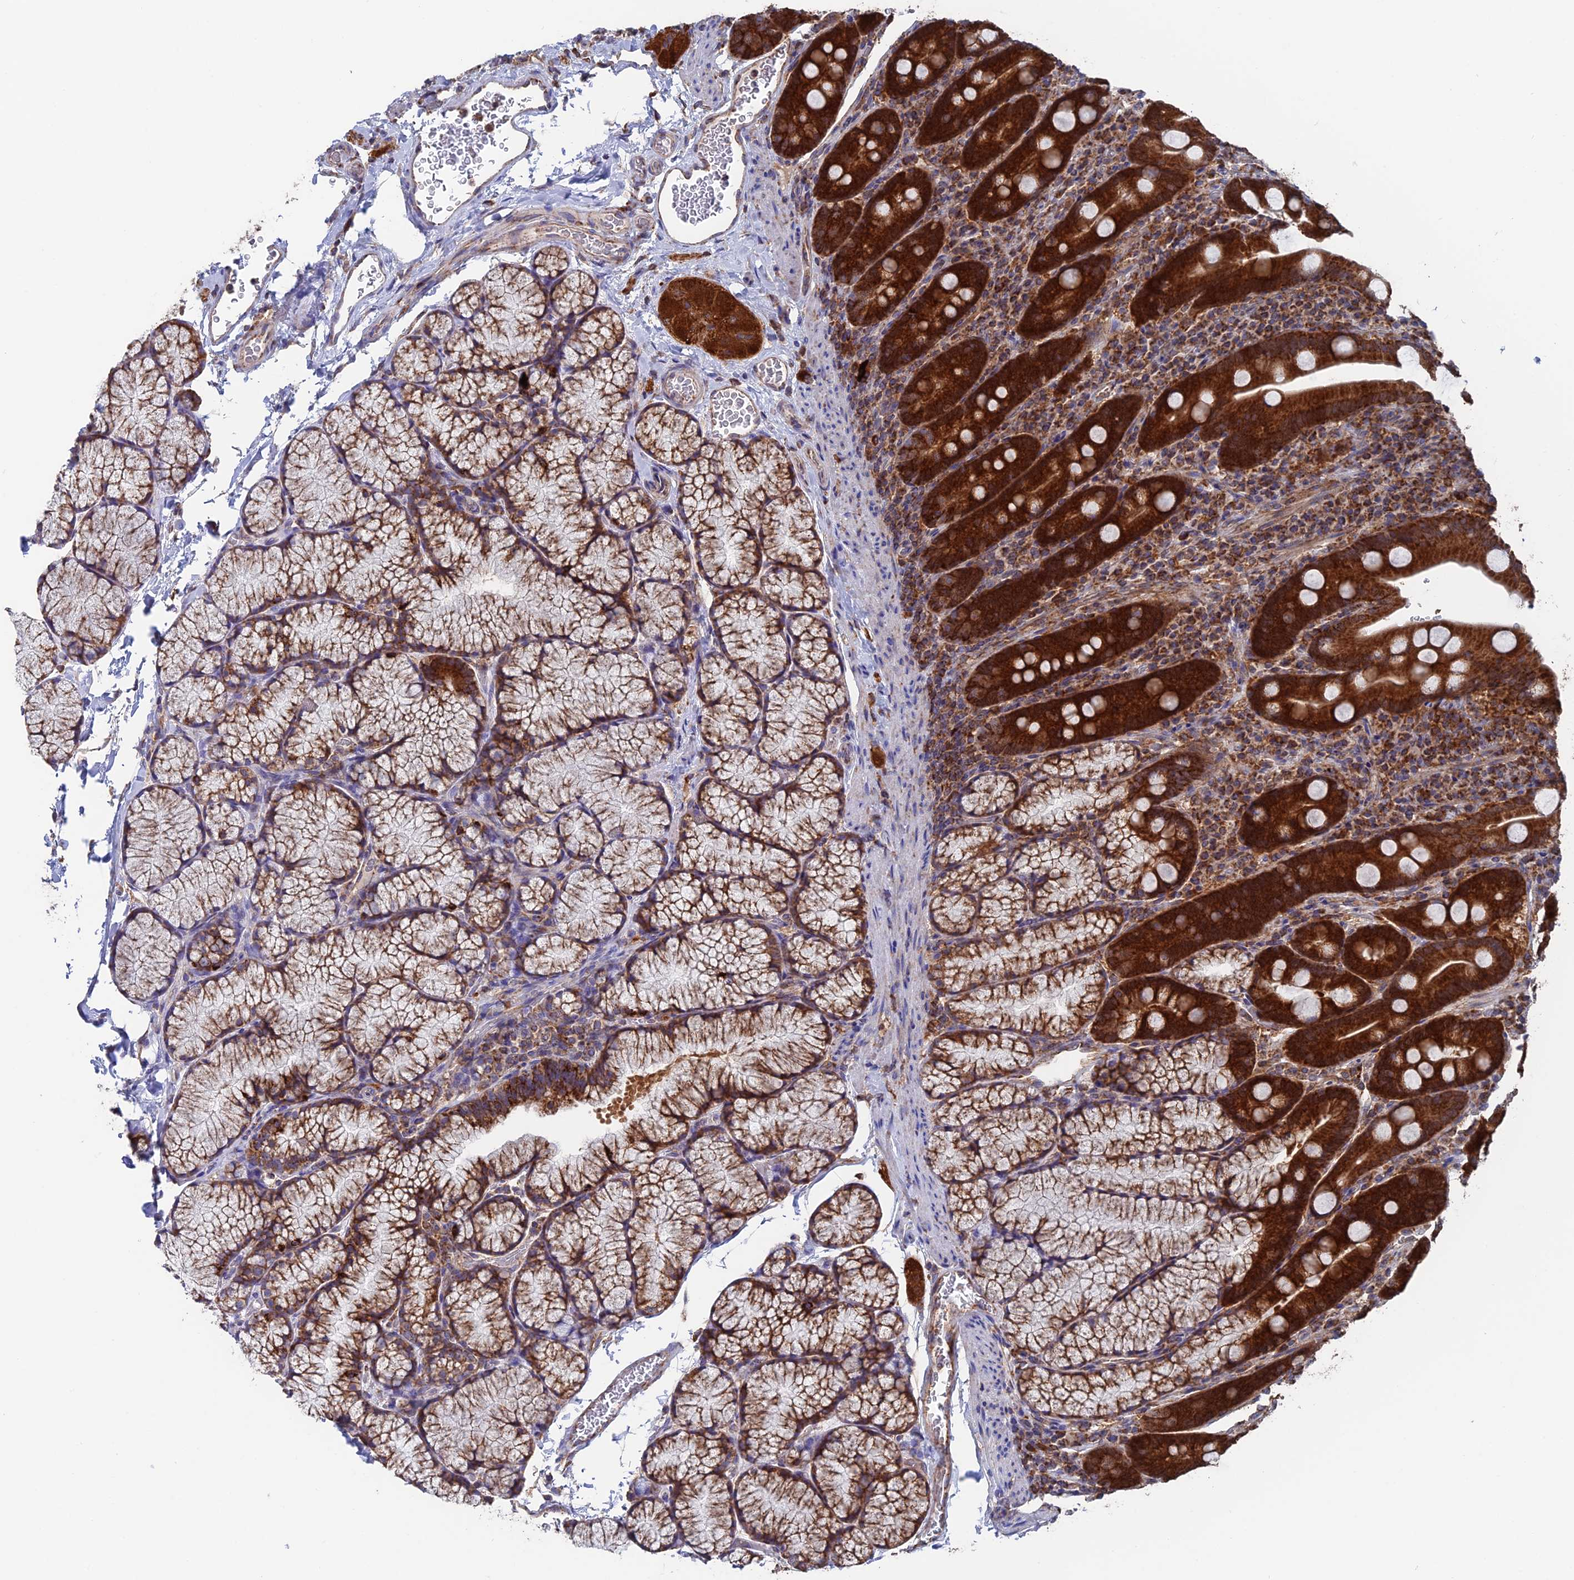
{"staining": {"intensity": "strong", "quantity": ">75%", "location": "cytoplasmic/membranous"}, "tissue": "duodenum", "cell_type": "Glandular cells", "image_type": "normal", "snomed": [{"axis": "morphology", "description": "Normal tissue, NOS"}, {"axis": "topography", "description": "Duodenum"}], "caption": "Immunohistochemistry photomicrograph of normal duodenum: duodenum stained using IHC reveals high levels of strong protein expression localized specifically in the cytoplasmic/membranous of glandular cells, appearing as a cytoplasmic/membranous brown color.", "gene": "DTYMK", "patient": {"sex": "male", "age": 35}}